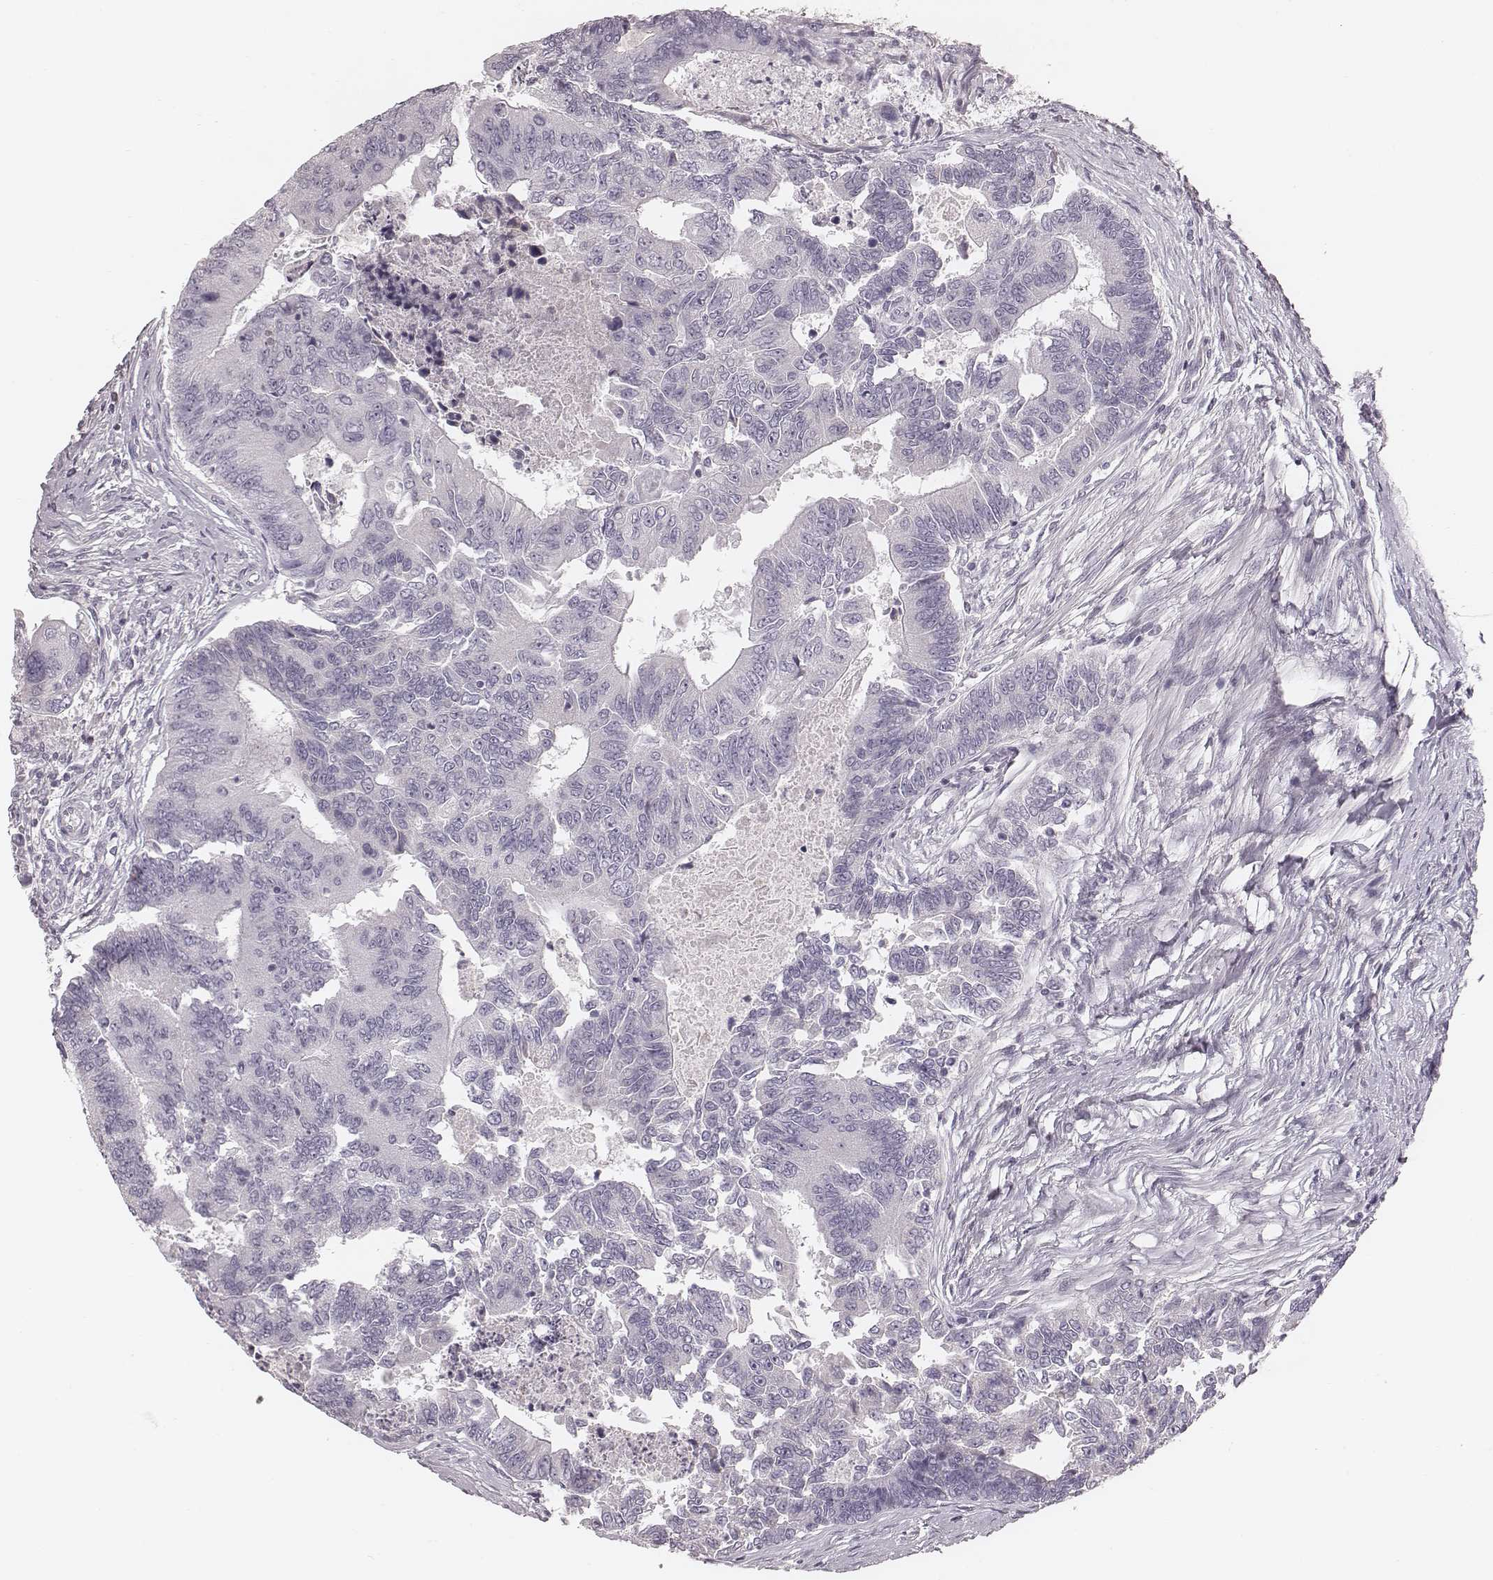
{"staining": {"intensity": "negative", "quantity": "none", "location": "none"}, "tissue": "colorectal cancer", "cell_type": "Tumor cells", "image_type": "cancer", "snomed": [{"axis": "morphology", "description": "Adenocarcinoma, NOS"}, {"axis": "topography", "description": "Colon"}], "caption": "Immunohistochemical staining of human colorectal cancer (adenocarcinoma) displays no significant staining in tumor cells.", "gene": "S100Z", "patient": {"sex": "female", "age": 67}}